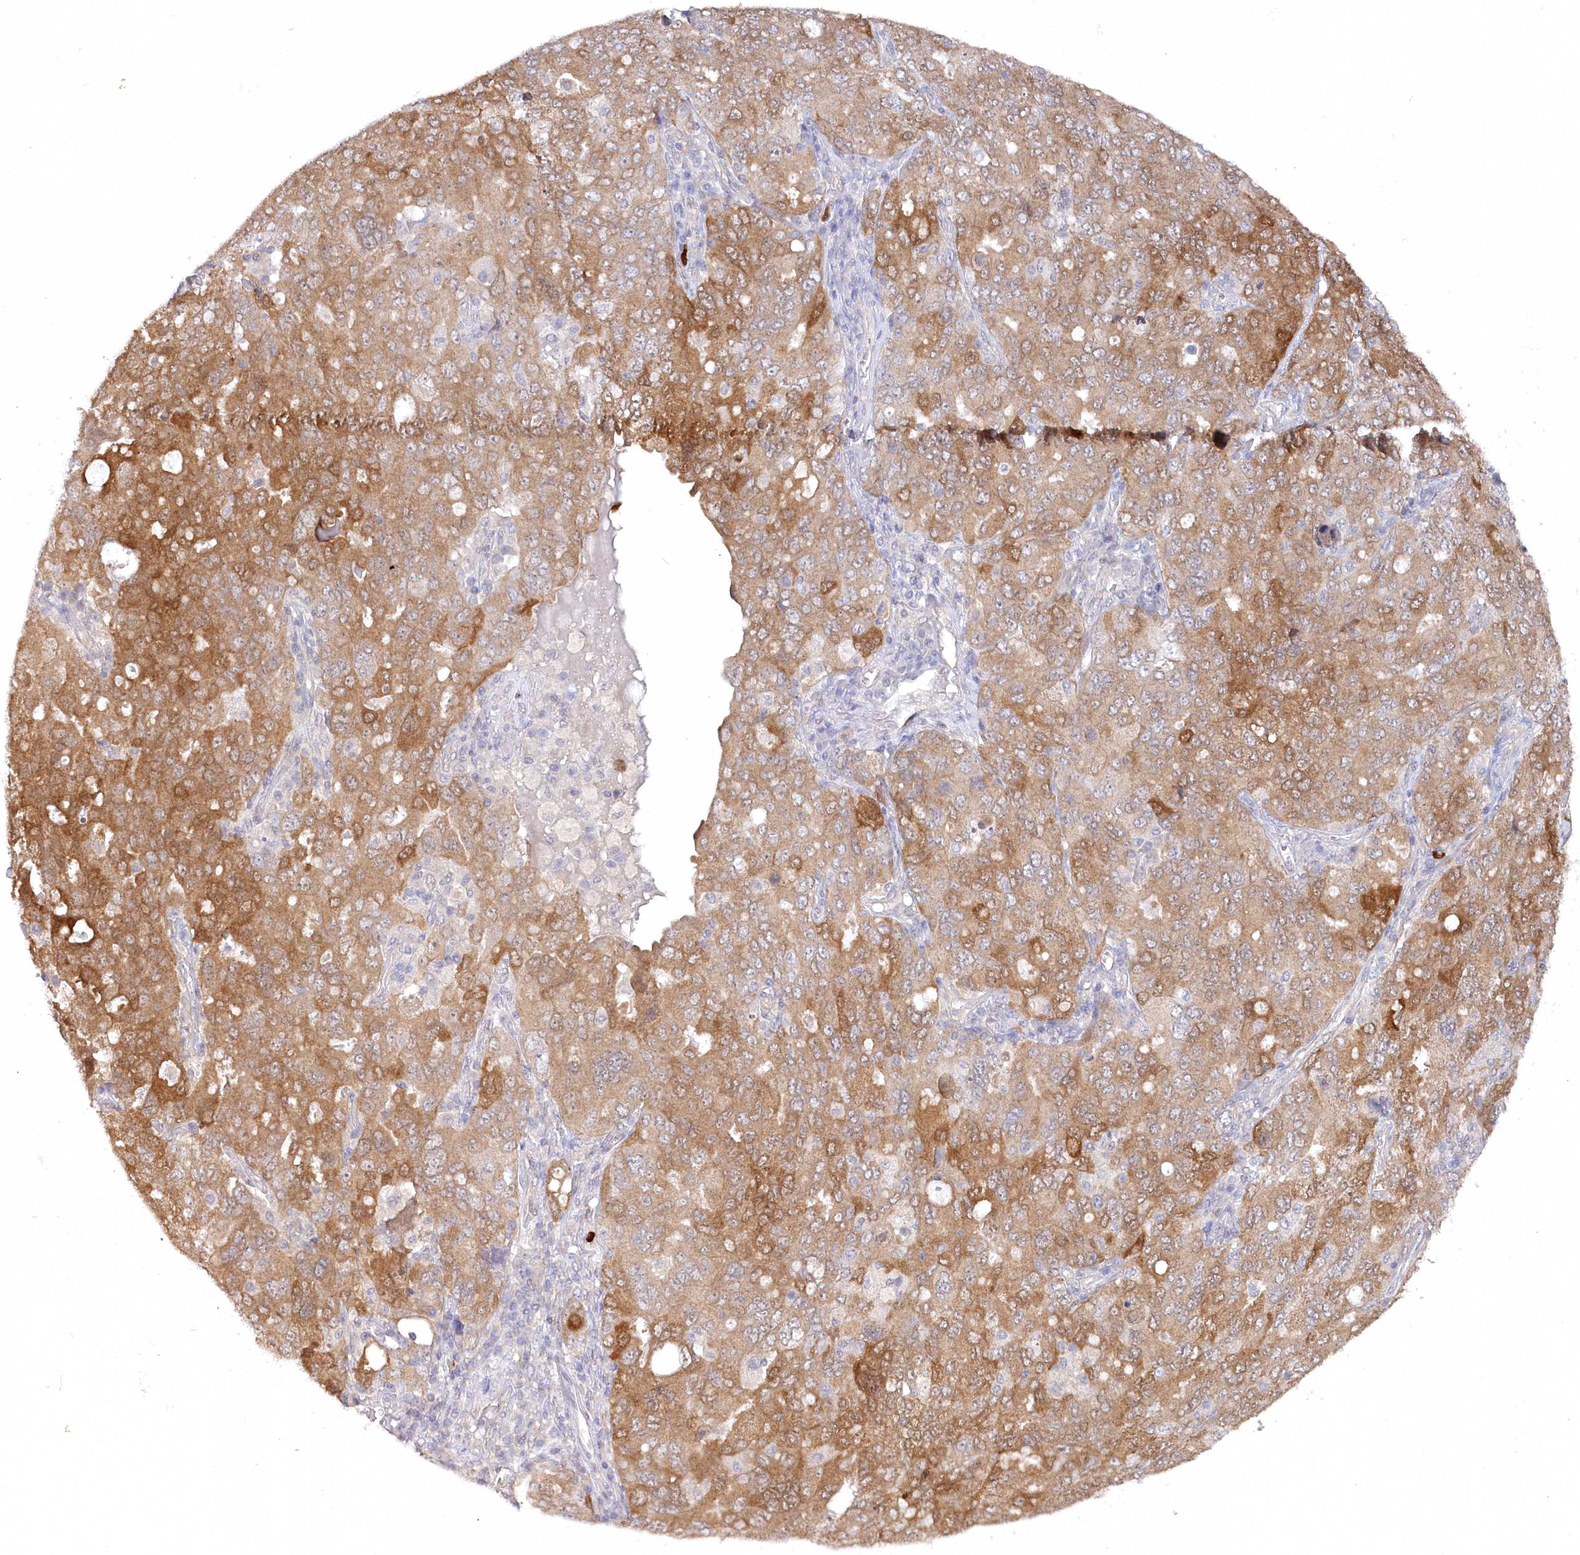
{"staining": {"intensity": "moderate", "quantity": ">75%", "location": "cytoplasmic/membranous"}, "tissue": "ovarian cancer", "cell_type": "Tumor cells", "image_type": "cancer", "snomed": [{"axis": "morphology", "description": "Carcinoma, endometroid"}, {"axis": "topography", "description": "Ovary"}], "caption": "About >75% of tumor cells in human endometroid carcinoma (ovarian) demonstrate moderate cytoplasmic/membranous protein staining as visualized by brown immunohistochemical staining.", "gene": "AAMDC", "patient": {"sex": "female", "age": 62}}